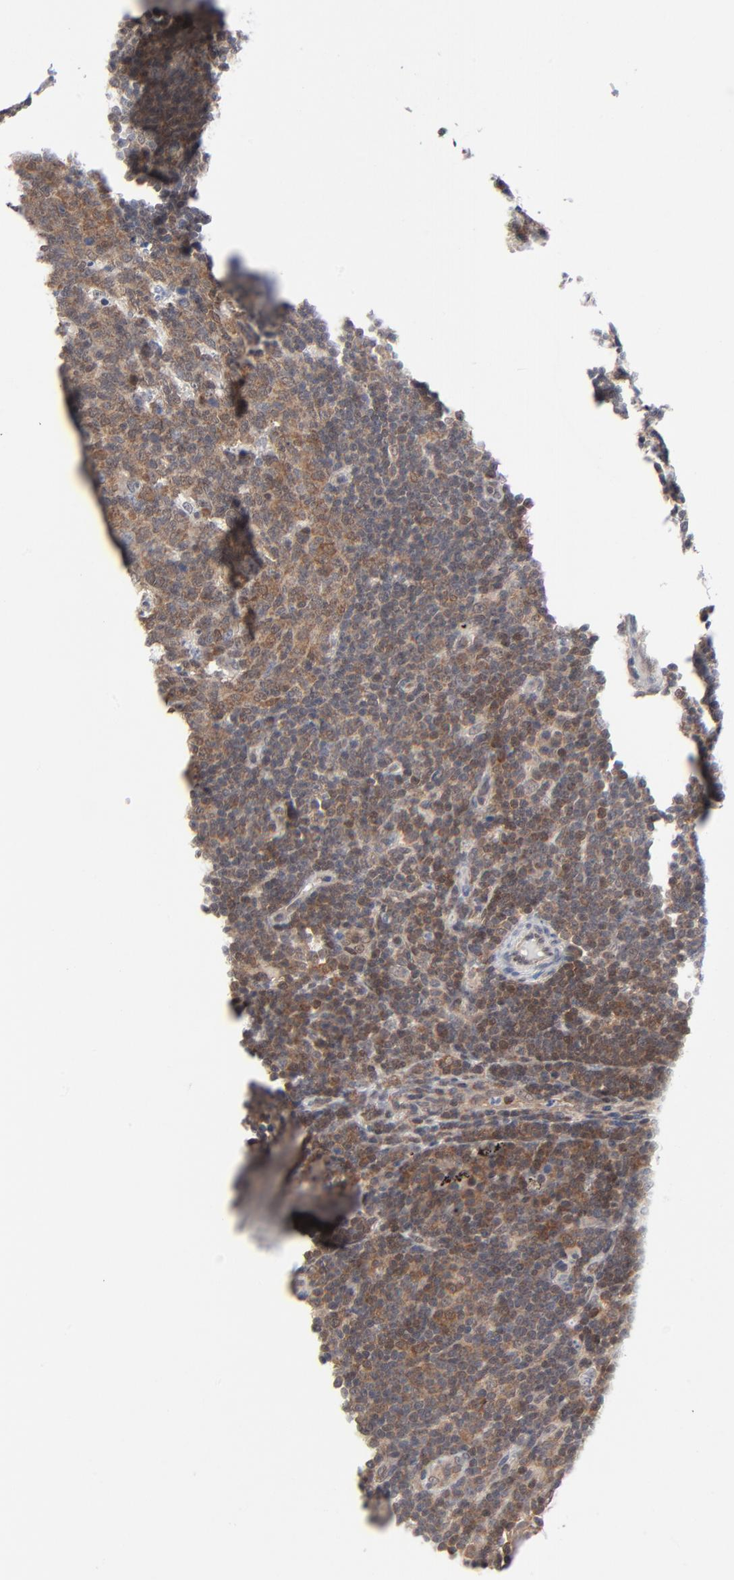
{"staining": {"intensity": "moderate", "quantity": ">75%", "location": "cytoplasmic/membranous"}, "tissue": "lymph node", "cell_type": "Germinal center cells", "image_type": "normal", "snomed": [{"axis": "morphology", "description": "Normal tissue, NOS"}, {"axis": "morphology", "description": "Squamous cell carcinoma, metastatic, NOS"}, {"axis": "topography", "description": "Lymph node"}], "caption": "The immunohistochemical stain labels moderate cytoplasmic/membranous positivity in germinal center cells of benign lymph node.", "gene": "RPS6KB1", "patient": {"sex": "female", "age": 53}}